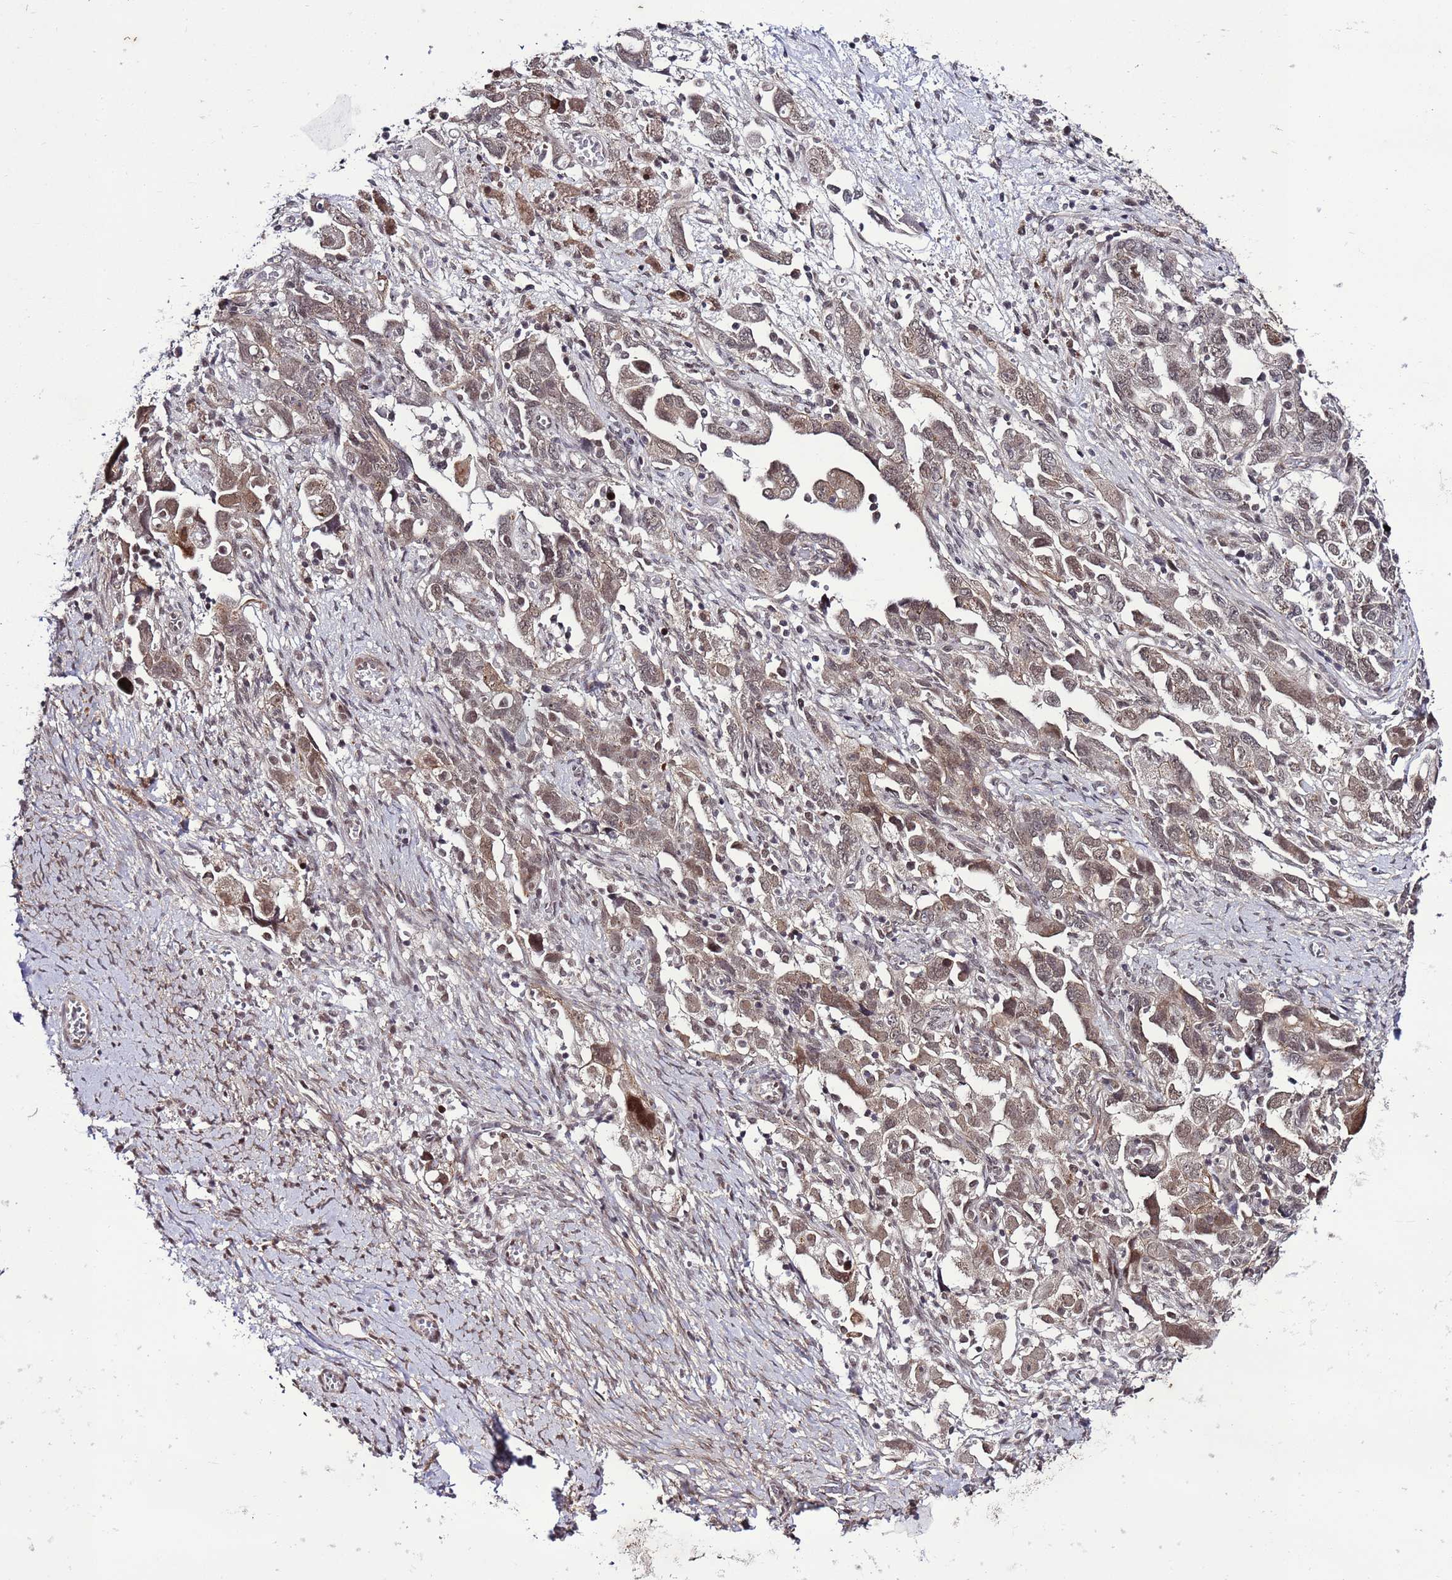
{"staining": {"intensity": "moderate", "quantity": ">75%", "location": "cytoplasmic/membranous,nuclear"}, "tissue": "ovarian cancer", "cell_type": "Tumor cells", "image_type": "cancer", "snomed": [{"axis": "morphology", "description": "Carcinoma, NOS"}, {"axis": "morphology", "description": "Cystadenocarcinoma, serous, NOS"}, {"axis": "topography", "description": "Ovary"}], "caption": "Protein analysis of ovarian cancer tissue demonstrates moderate cytoplasmic/membranous and nuclear expression in approximately >75% of tumor cells. (DAB (3,3'-diaminobenzidine) IHC with brightfield microscopy, high magnification).", "gene": "POLR2D", "patient": {"sex": "female", "age": 69}}